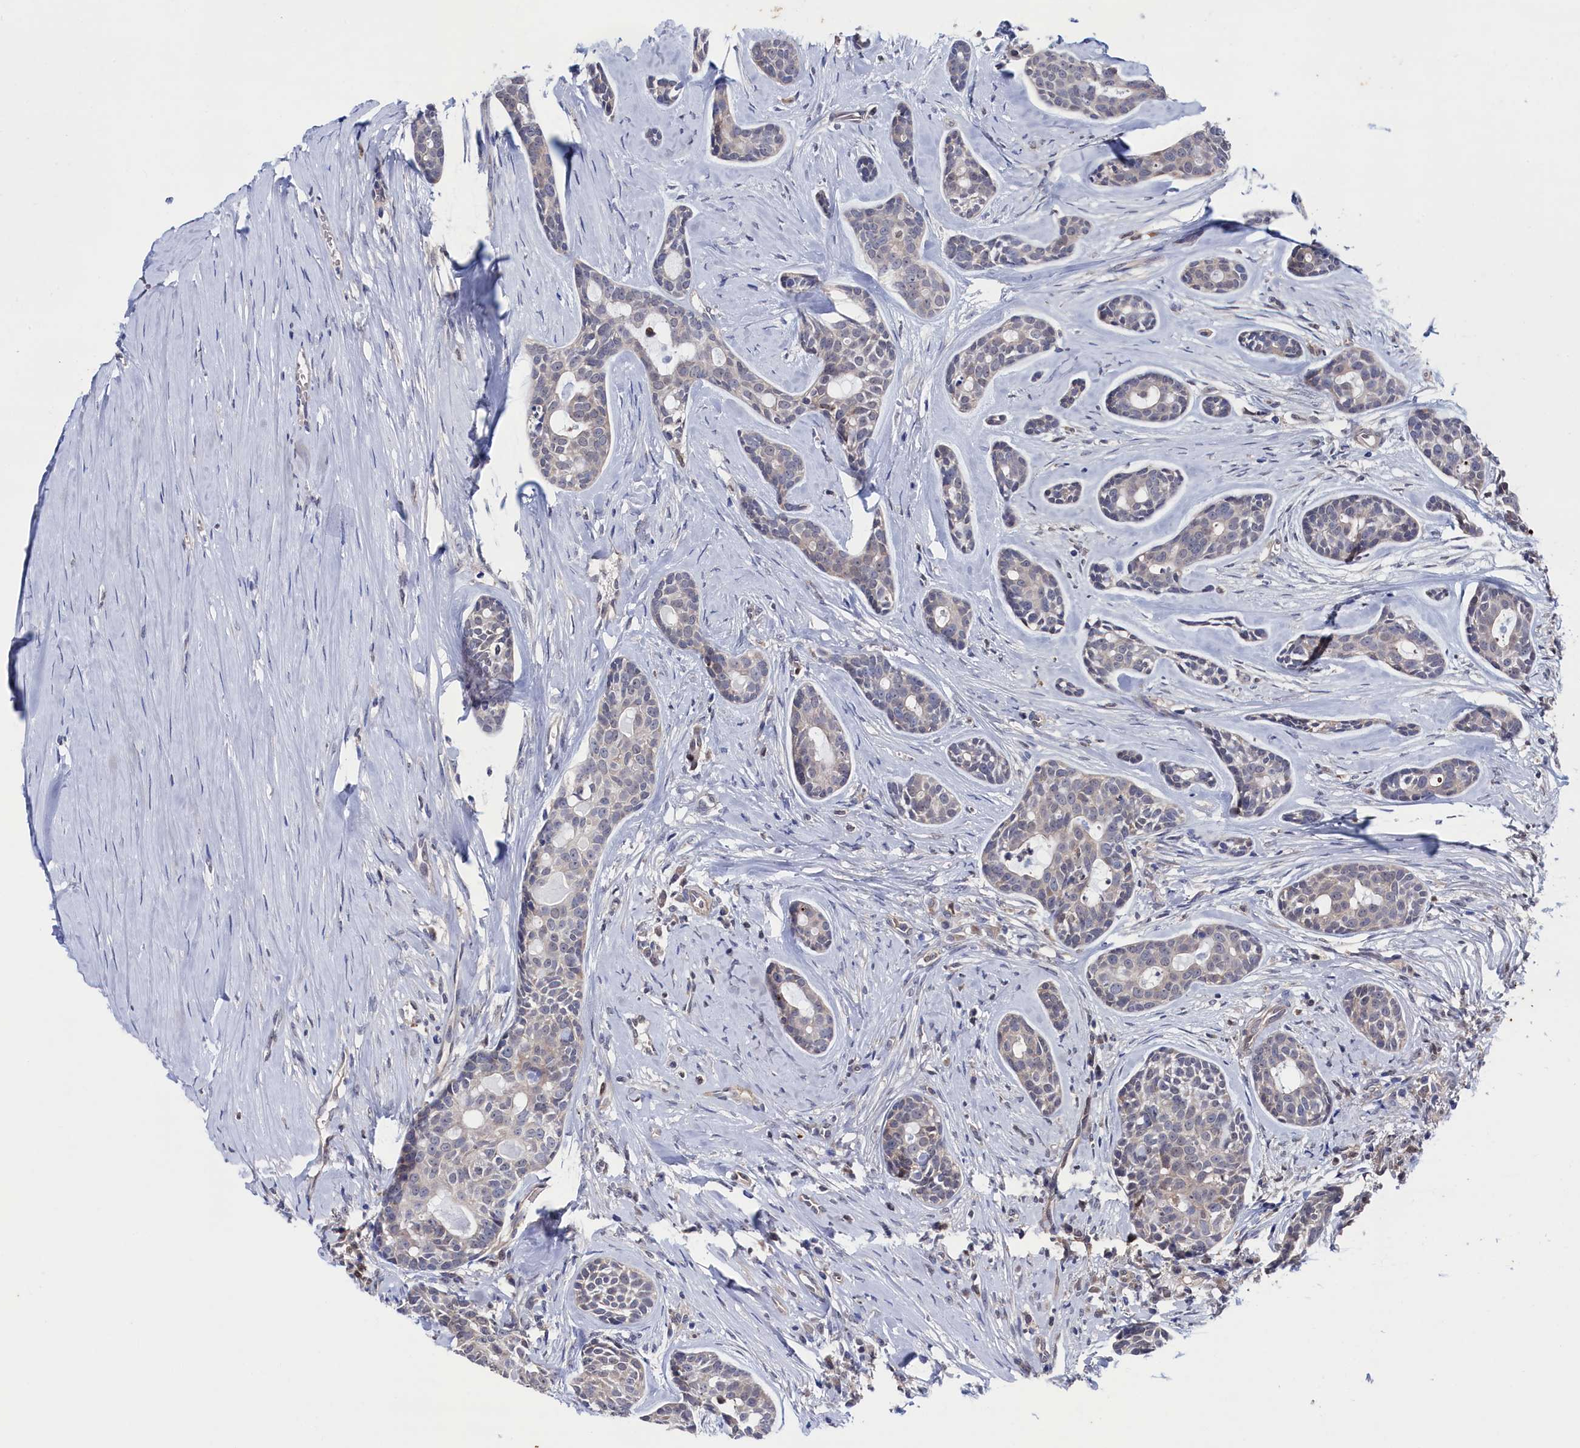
{"staining": {"intensity": "negative", "quantity": "none", "location": "none"}, "tissue": "head and neck cancer", "cell_type": "Tumor cells", "image_type": "cancer", "snomed": [{"axis": "morphology", "description": "Adenocarcinoma, NOS"}, {"axis": "topography", "description": "Subcutis"}, {"axis": "topography", "description": "Head-Neck"}], "caption": "A photomicrograph of human head and neck cancer is negative for staining in tumor cells. Brightfield microscopy of immunohistochemistry stained with DAB (brown) and hematoxylin (blue), captured at high magnification.", "gene": "RNH1", "patient": {"sex": "female", "age": 73}}